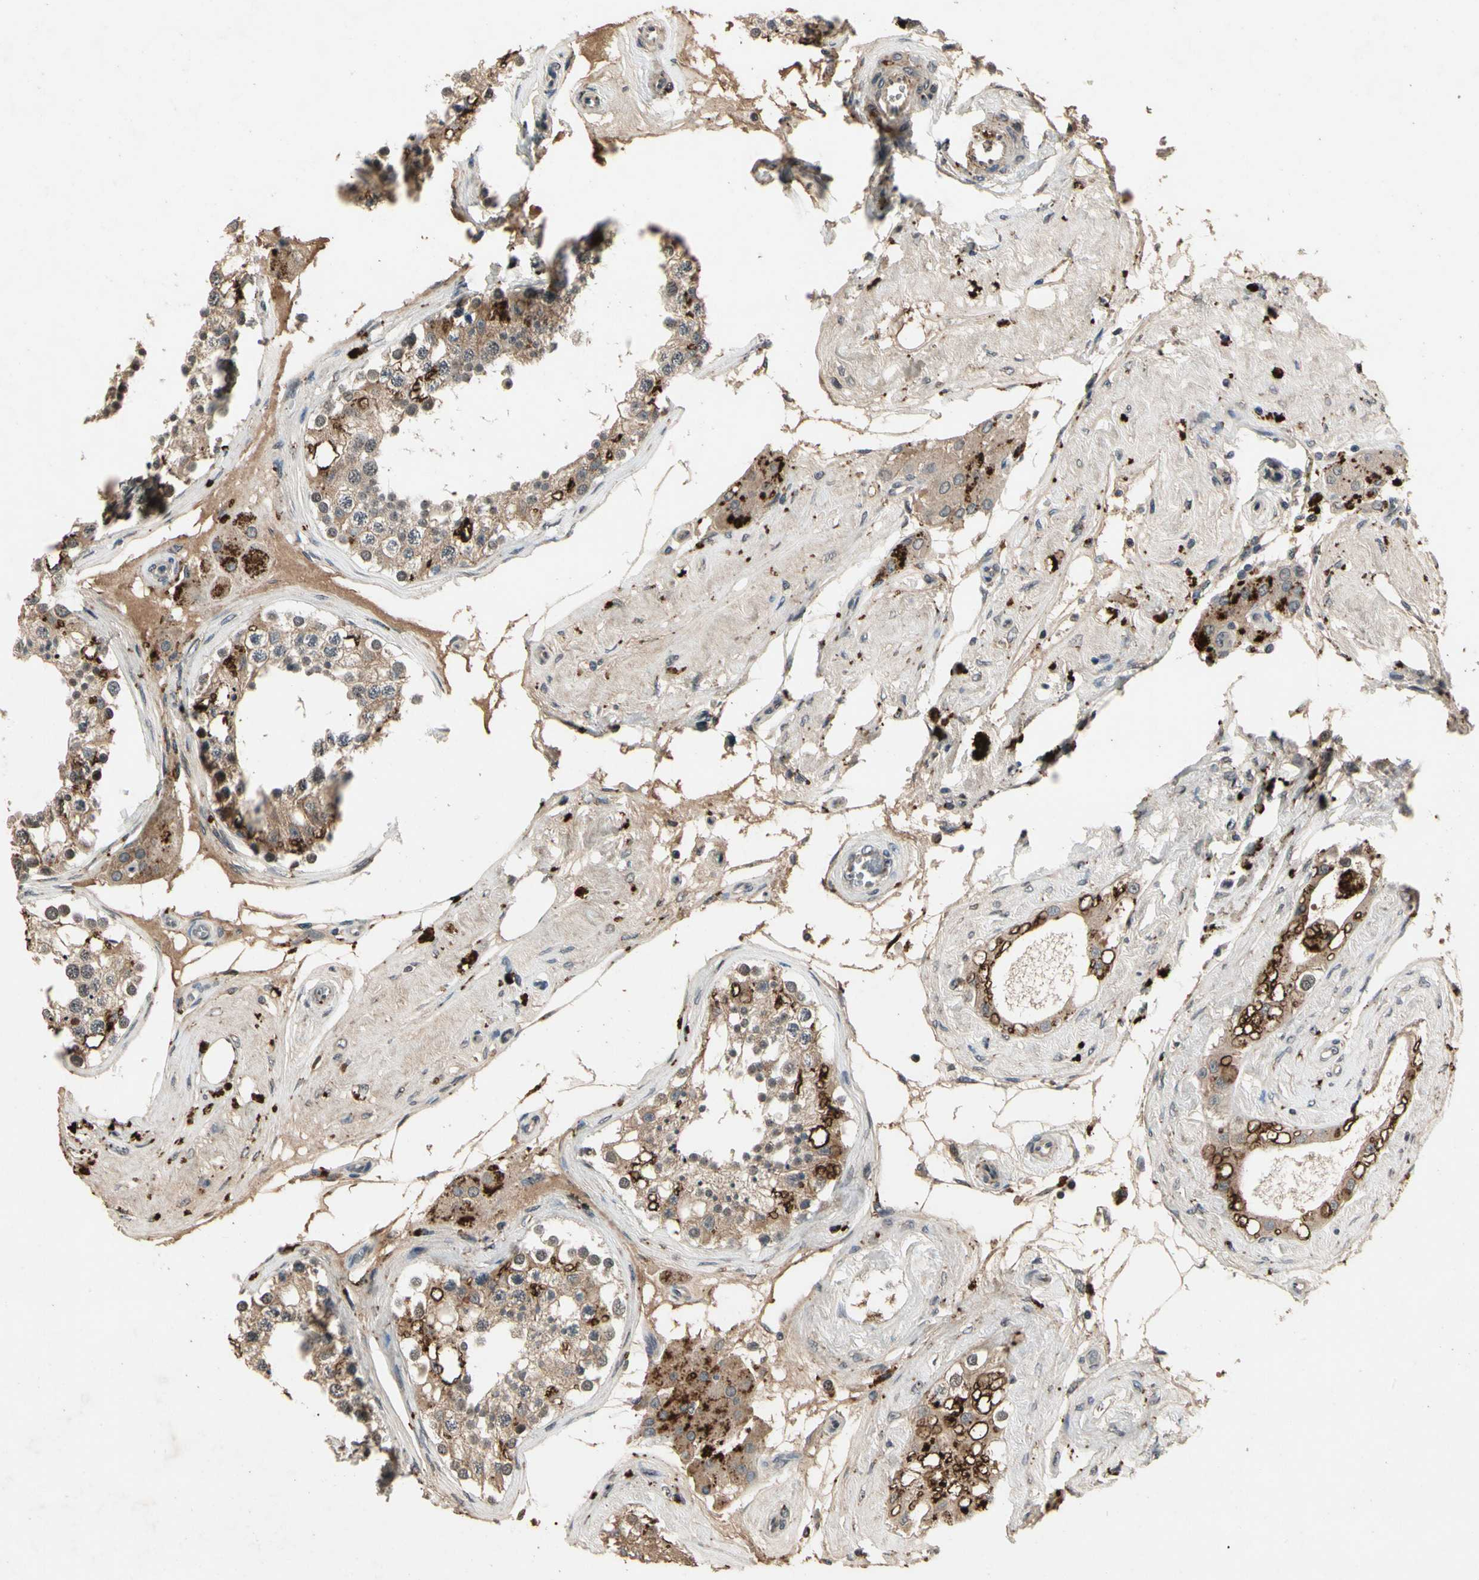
{"staining": {"intensity": "moderate", "quantity": ">75%", "location": "cytoplasmic/membranous"}, "tissue": "testis", "cell_type": "Cells in seminiferous ducts", "image_type": "normal", "snomed": [{"axis": "morphology", "description": "Normal tissue, NOS"}, {"axis": "topography", "description": "Testis"}], "caption": "IHC histopathology image of benign testis: testis stained using immunohistochemistry (IHC) shows medium levels of moderate protein expression localized specifically in the cytoplasmic/membranous of cells in seminiferous ducts, appearing as a cytoplasmic/membranous brown color.", "gene": "DPY19L3", "patient": {"sex": "male", "age": 68}}